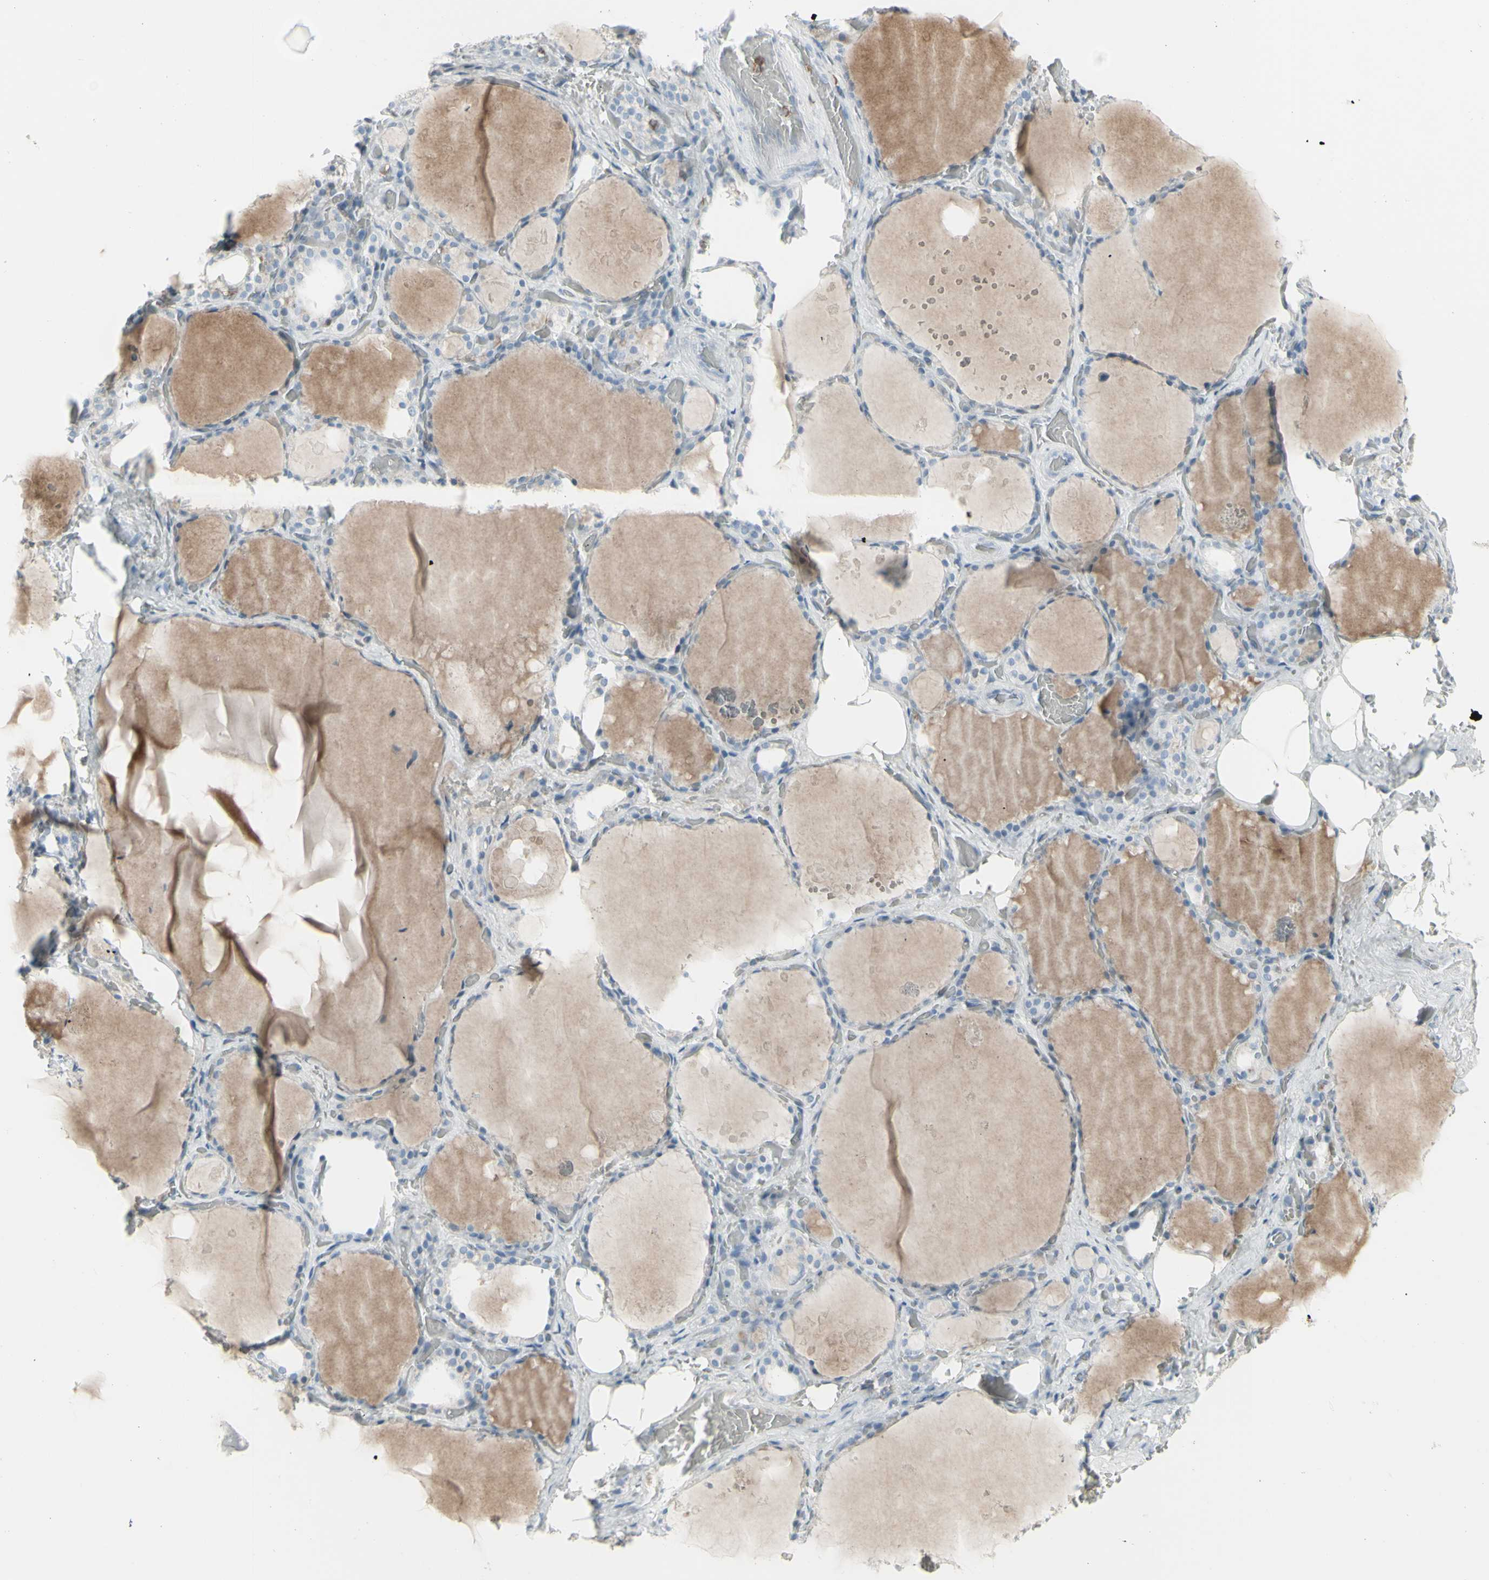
{"staining": {"intensity": "weak", "quantity": "<25%", "location": "cytoplasmic/membranous"}, "tissue": "thyroid gland", "cell_type": "Glandular cells", "image_type": "normal", "snomed": [{"axis": "morphology", "description": "Normal tissue, NOS"}, {"axis": "topography", "description": "Thyroid gland"}], "caption": "An immunohistochemistry (IHC) micrograph of unremarkable thyroid gland is shown. There is no staining in glandular cells of thyroid gland. The staining is performed using DAB (3,3'-diaminobenzidine) brown chromogen with nuclei counter-stained in using hematoxylin.", "gene": "NRG1", "patient": {"sex": "male", "age": 61}}